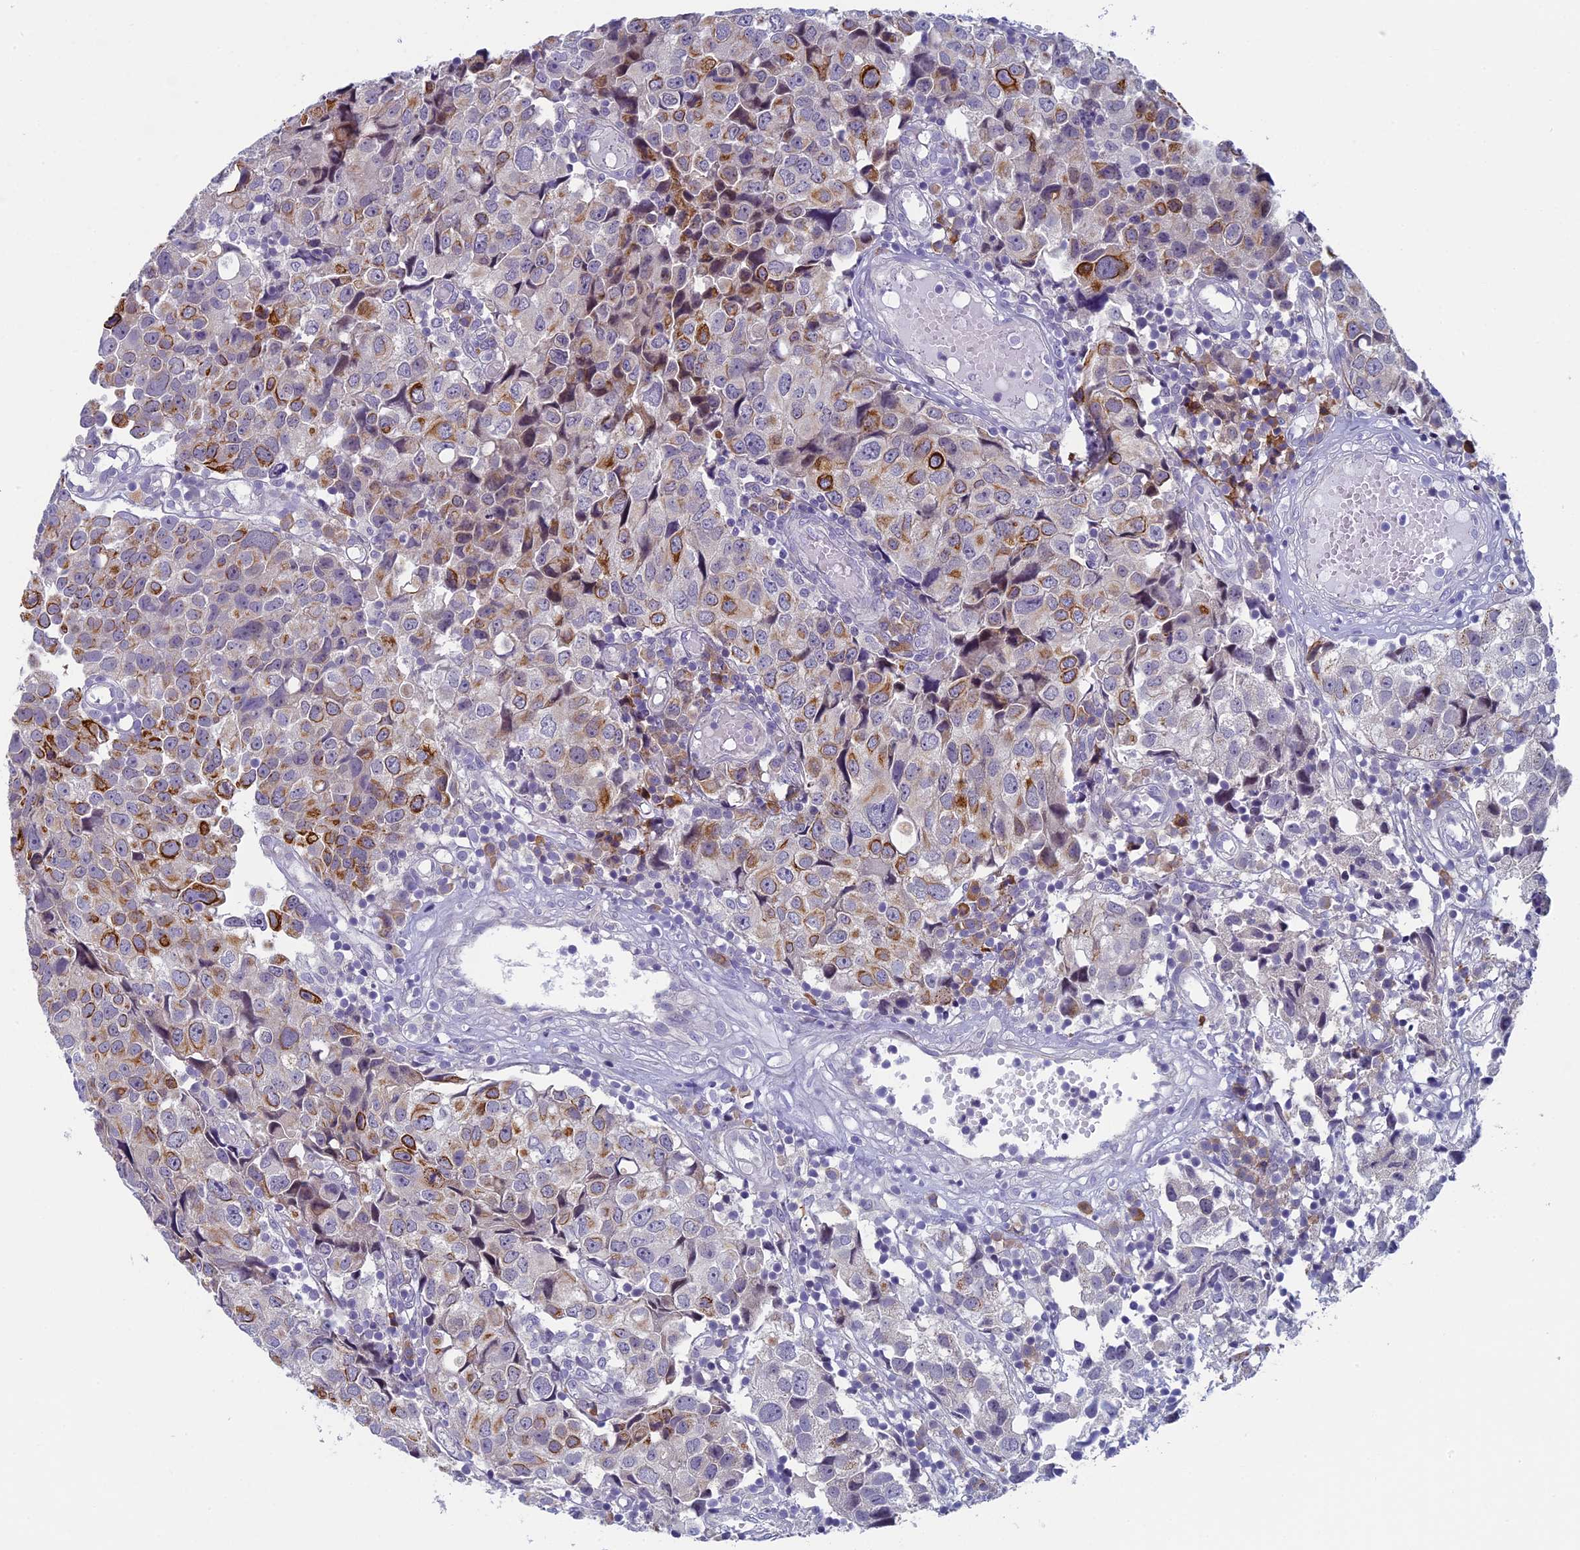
{"staining": {"intensity": "moderate", "quantity": "<25%", "location": "cytoplasmic/membranous"}, "tissue": "urothelial cancer", "cell_type": "Tumor cells", "image_type": "cancer", "snomed": [{"axis": "morphology", "description": "Urothelial carcinoma, High grade"}, {"axis": "topography", "description": "Urinary bladder"}], "caption": "Human urothelial cancer stained for a protein (brown) displays moderate cytoplasmic/membranous positive expression in approximately <25% of tumor cells.", "gene": "CNEP1R1", "patient": {"sex": "female", "age": 75}}